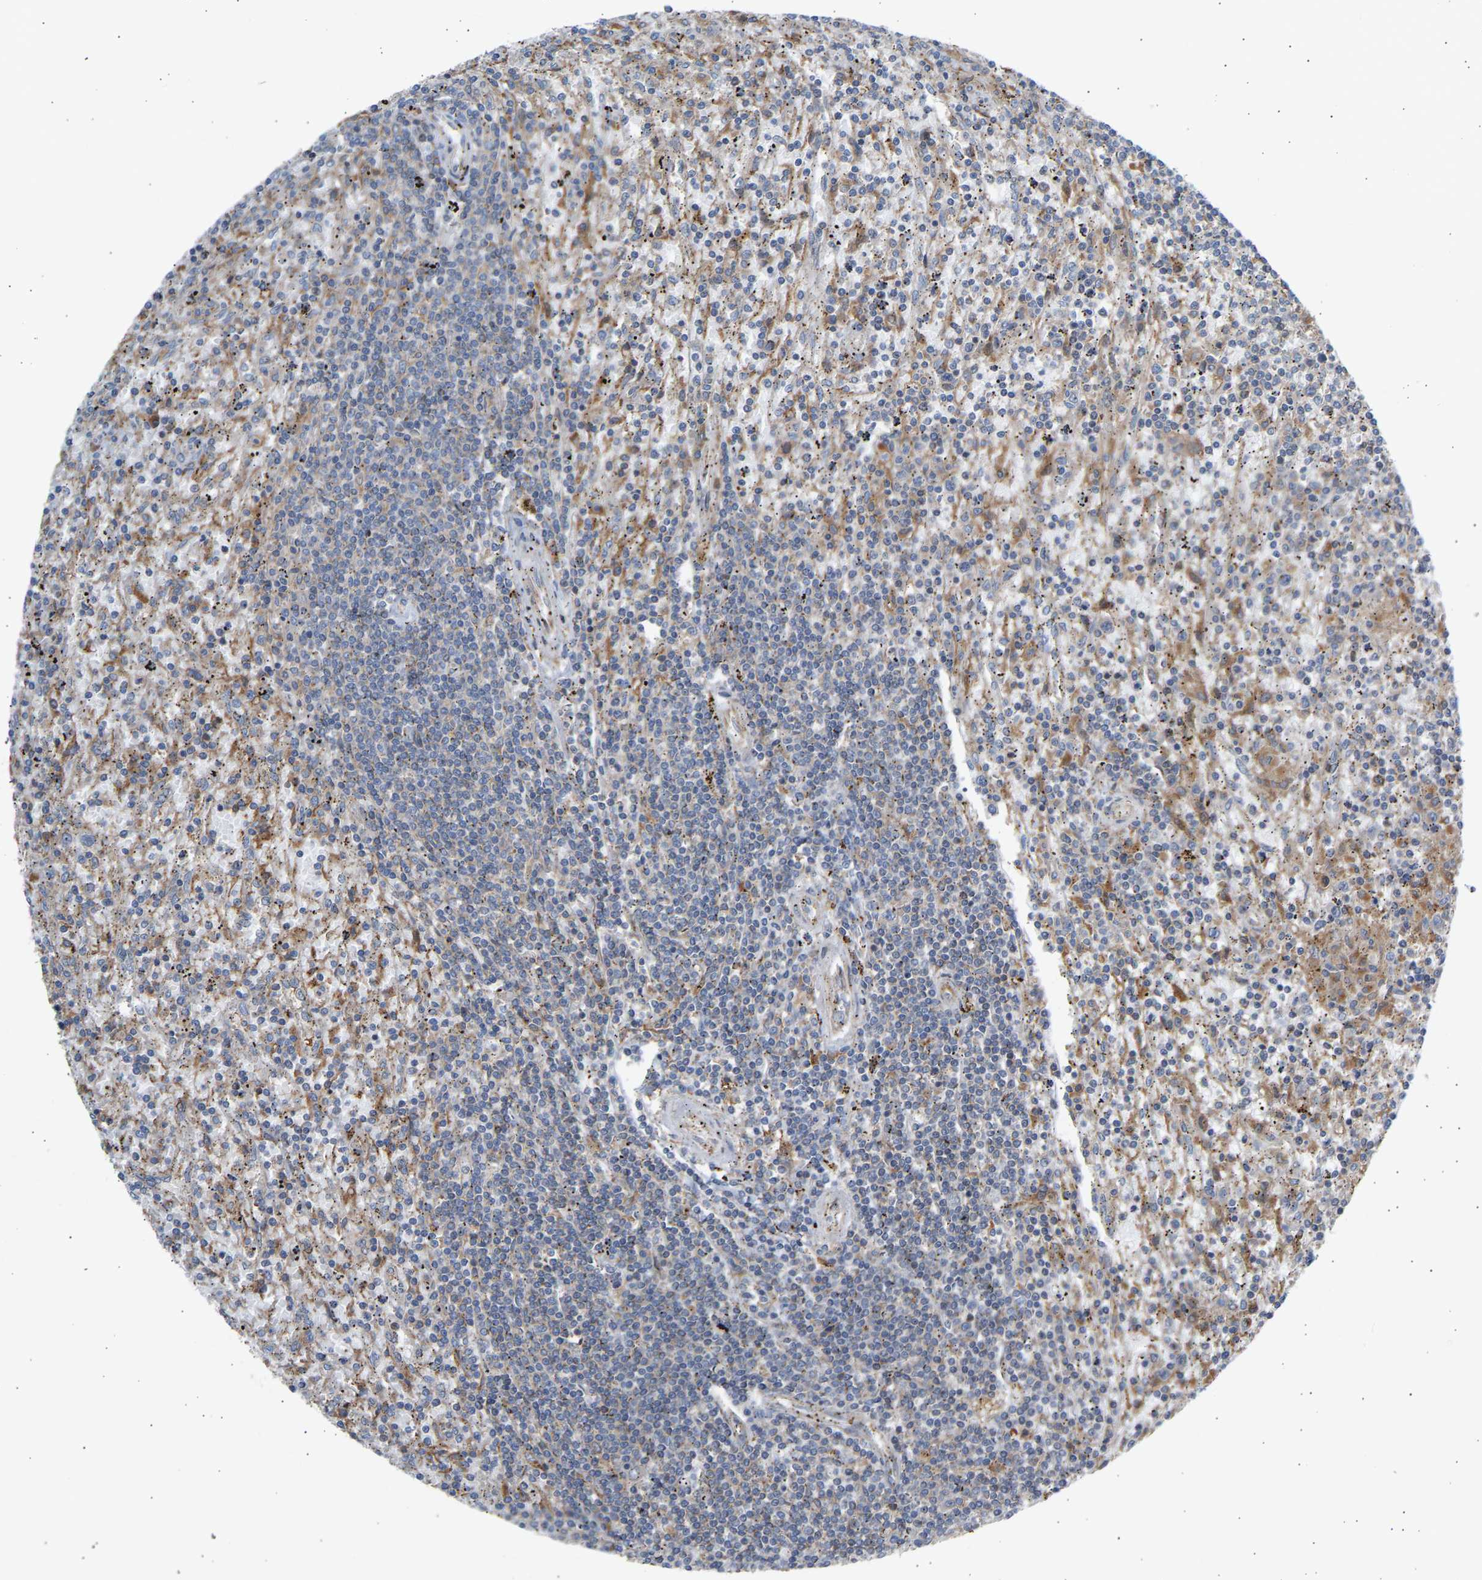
{"staining": {"intensity": "negative", "quantity": "none", "location": "none"}, "tissue": "lymphoma", "cell_type": "Tumor cells", "image_type": "cancer", "snomed": [{"axis": "morphology", "description": "Malignant lymphoma, non-Hodgkin's type, Low grade"}, {"axis": "topography", "description": "Spleen"}], "caption": "The IHC micrograph has no significant positivity in tumor cells of low-grade malignant lymphoma, non-Hodgkin's type tissue.", "gene": "GCN1", "patient": {"sex": "male", "age": 76}}